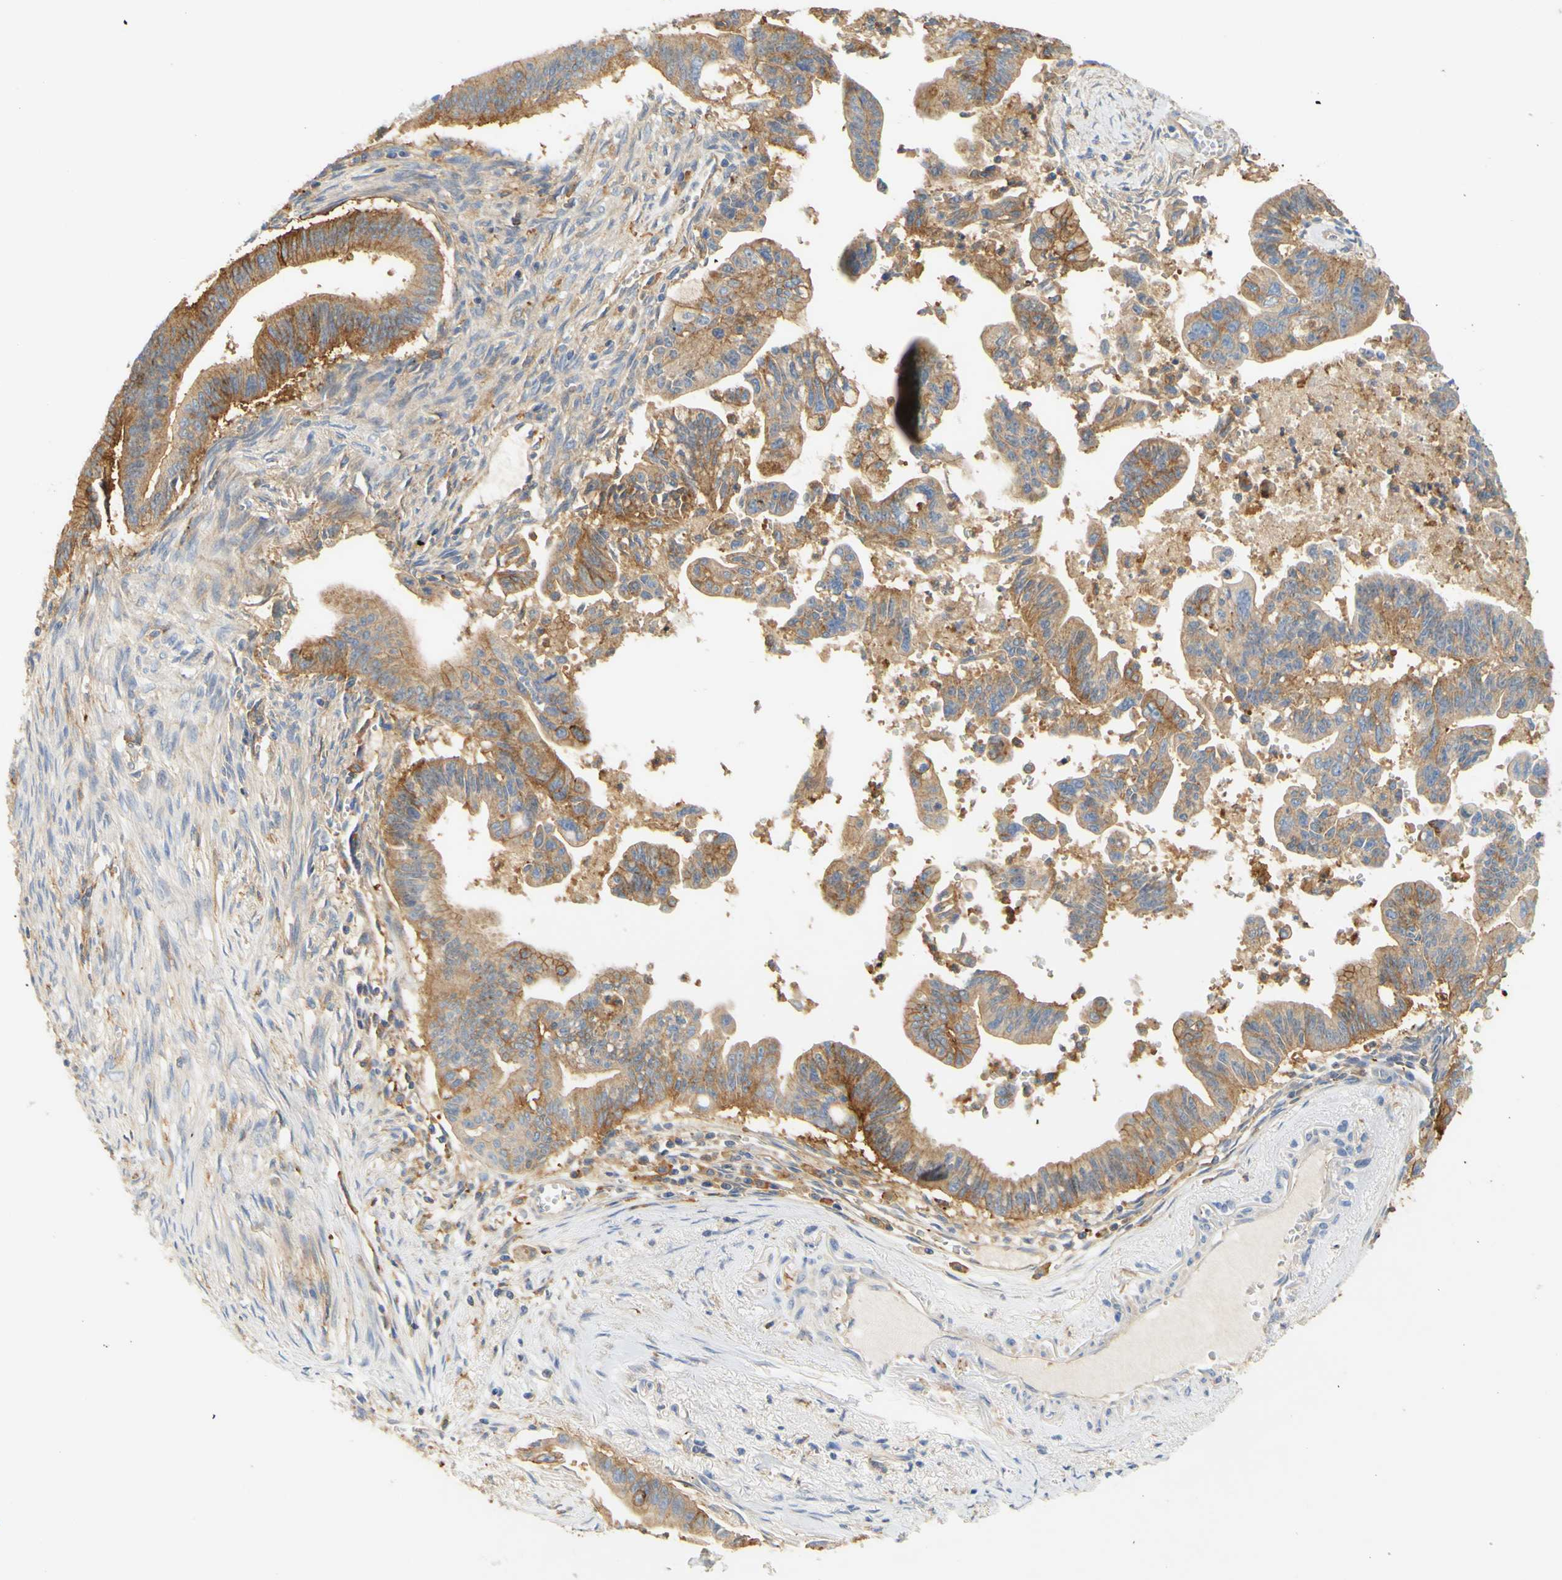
{"staining": {"intensity": "moderate", "quantity": ">75%", "location": "cytoplasmic/membranous"}, "tissue": "pancreatic cancer", "cell_type": "Tumor cells", "image_type": "cancer", "snomed": [{"axis": "morphology", "description": "Adenocarcinoma, NOS"}, {"axis": "topography", "description": "Pancreas"}], "caption": "This image displays immunohistochemistry (IHC) staining of pancreatic cancer, with medium moderate cytoplasmic/membranous expression in about >75% of tumor cells.", "gene": "PCDH7", "patient": {"sex": "male", "age": 70}}